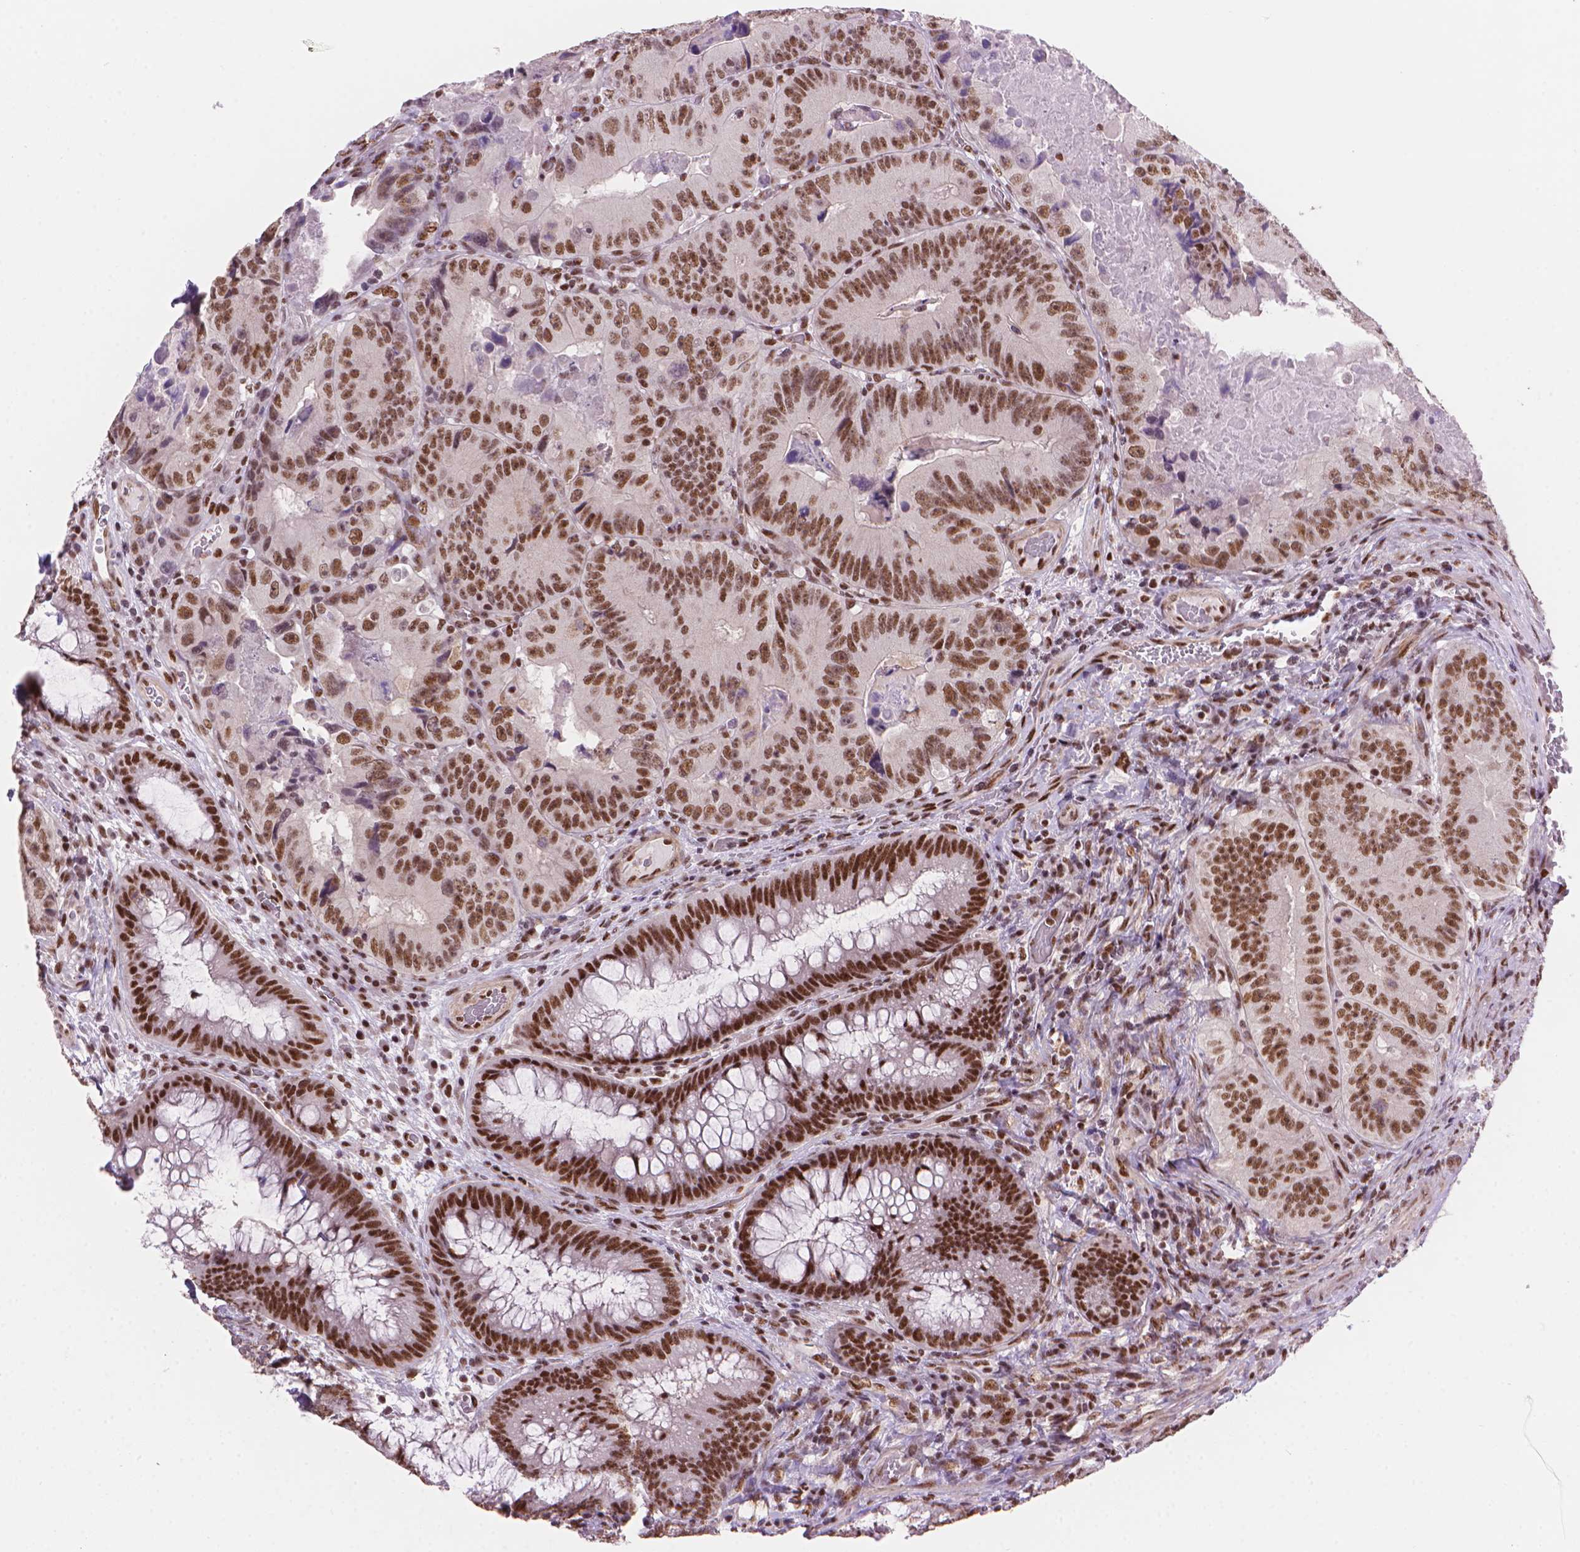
{"staining": {"intensity": "moderate", "quantity": ">75%", "location": "nuclear"}, "tissue": "colorectal cancer", "cell_type": "Tumor cells", "image_type": "cancer", "snomed": [{"axis": "morphology", "description": "Adenocarcinoma, NOS"}, {"axis": "topography", "description": "Colon"}], "caption": "Colorectal cancer stained with DAB (3,3'-diaminobenzidine) immunohistochemistry (IHC) demonstrates medium levels of moderate nuclear expression in approximately >75% of tumor cells. (DAB (3,3'-diaminobenzidine) IHC, brown staining for protein, blue staining for nuclei).", "gene": "UBN1", "patient": {"sex": "female", "age": 86}}